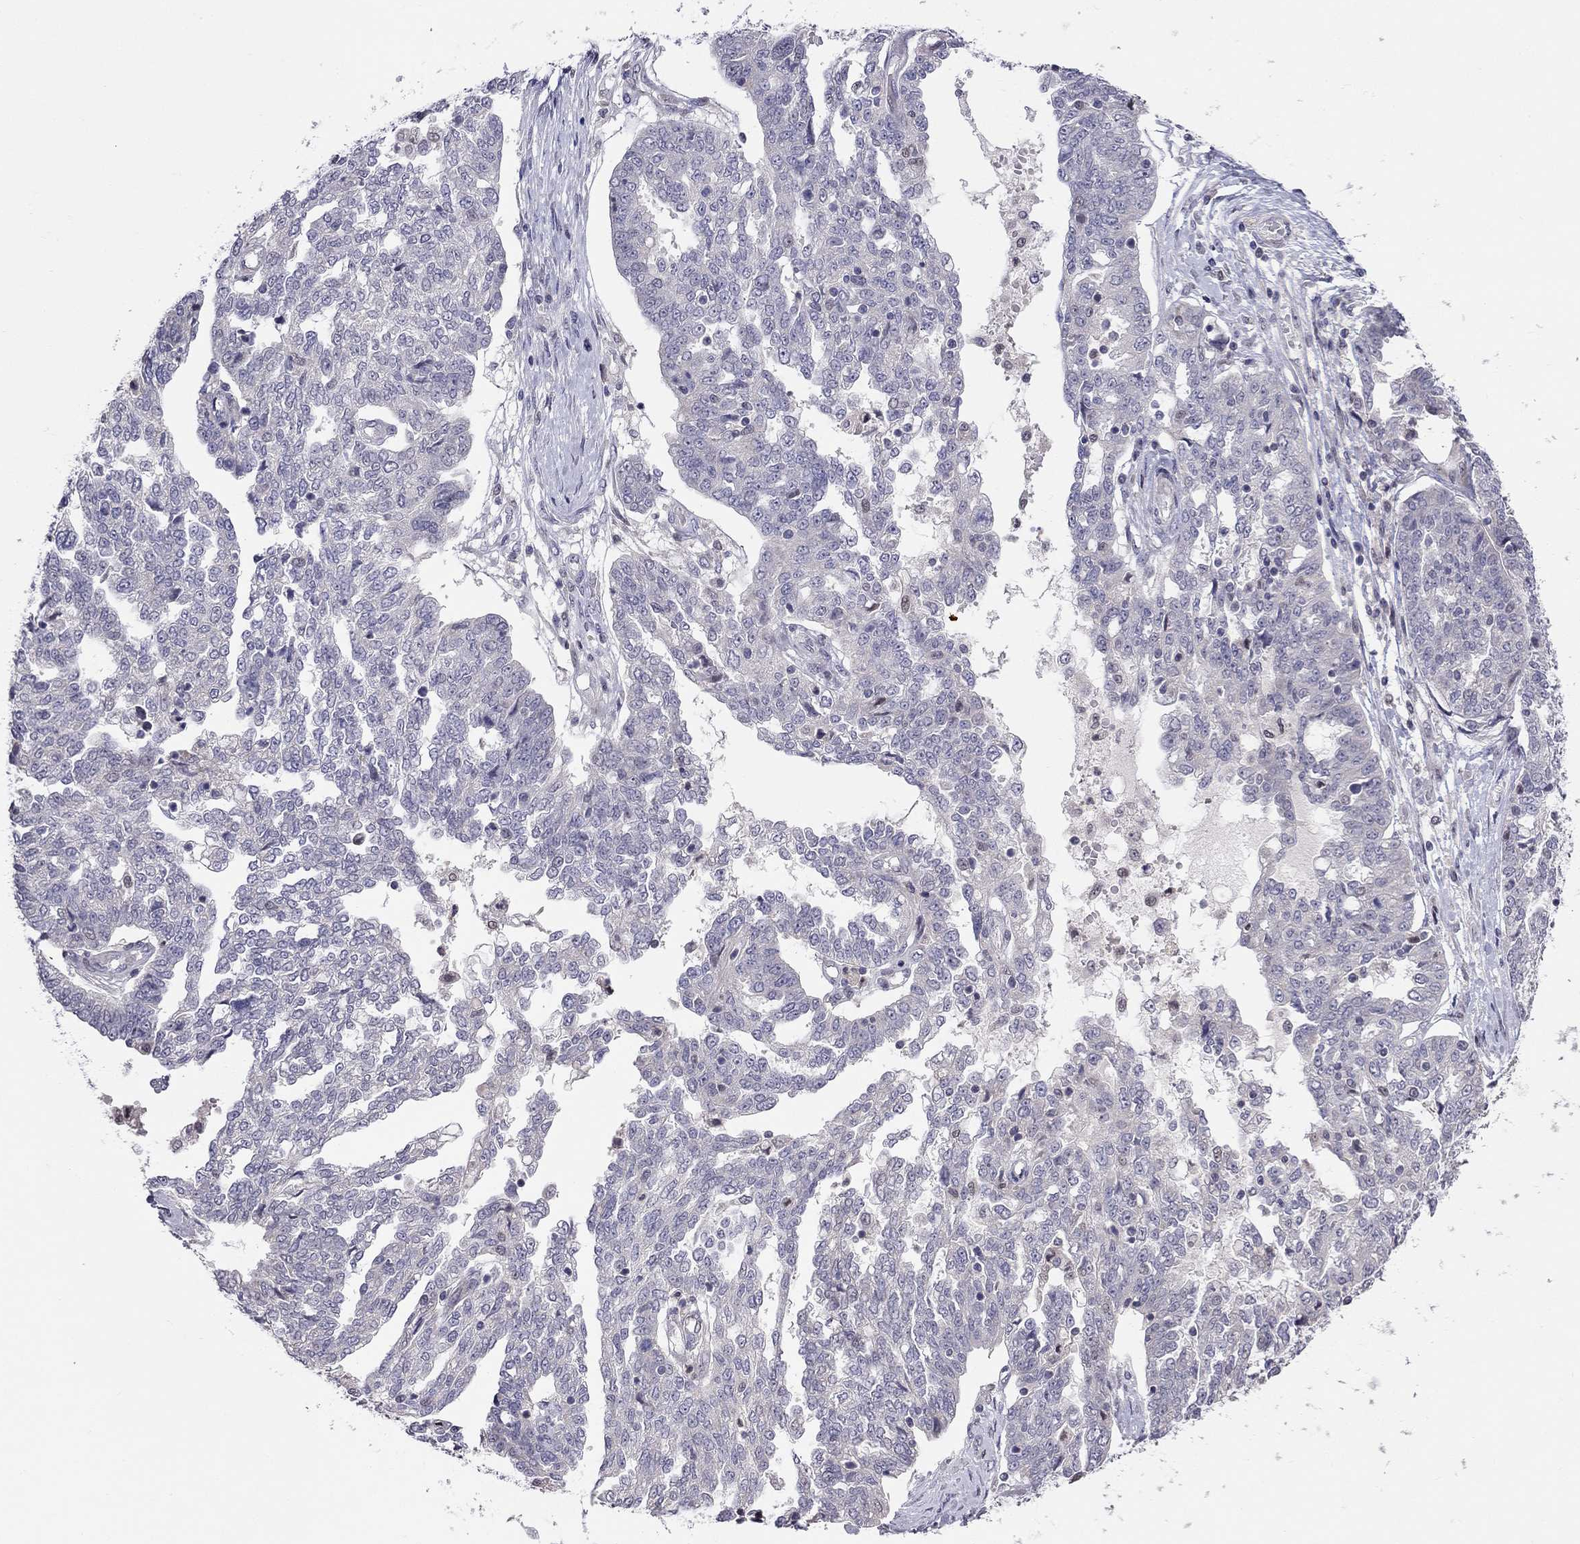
{"staining": {"intensity": "negative", "quantity": "none", "location": "none"}, "tissue": "ovarian cancer", "cell_type": "Tumor cells", "image_type": "cancer", "snomed": [{"axis": "morphology", "description": "Cystadenocarcinoma, serous, NOS"}, {"axis": "topography", "description": "Ovary"}], "caption": "This is an immunohistochemistry histopathology image of ovarian serous cystadenocarcinoma. There is no positivity in tumor cells.", "gene": "LRRC39", "patient": {"sex": "female", "age": 67}}